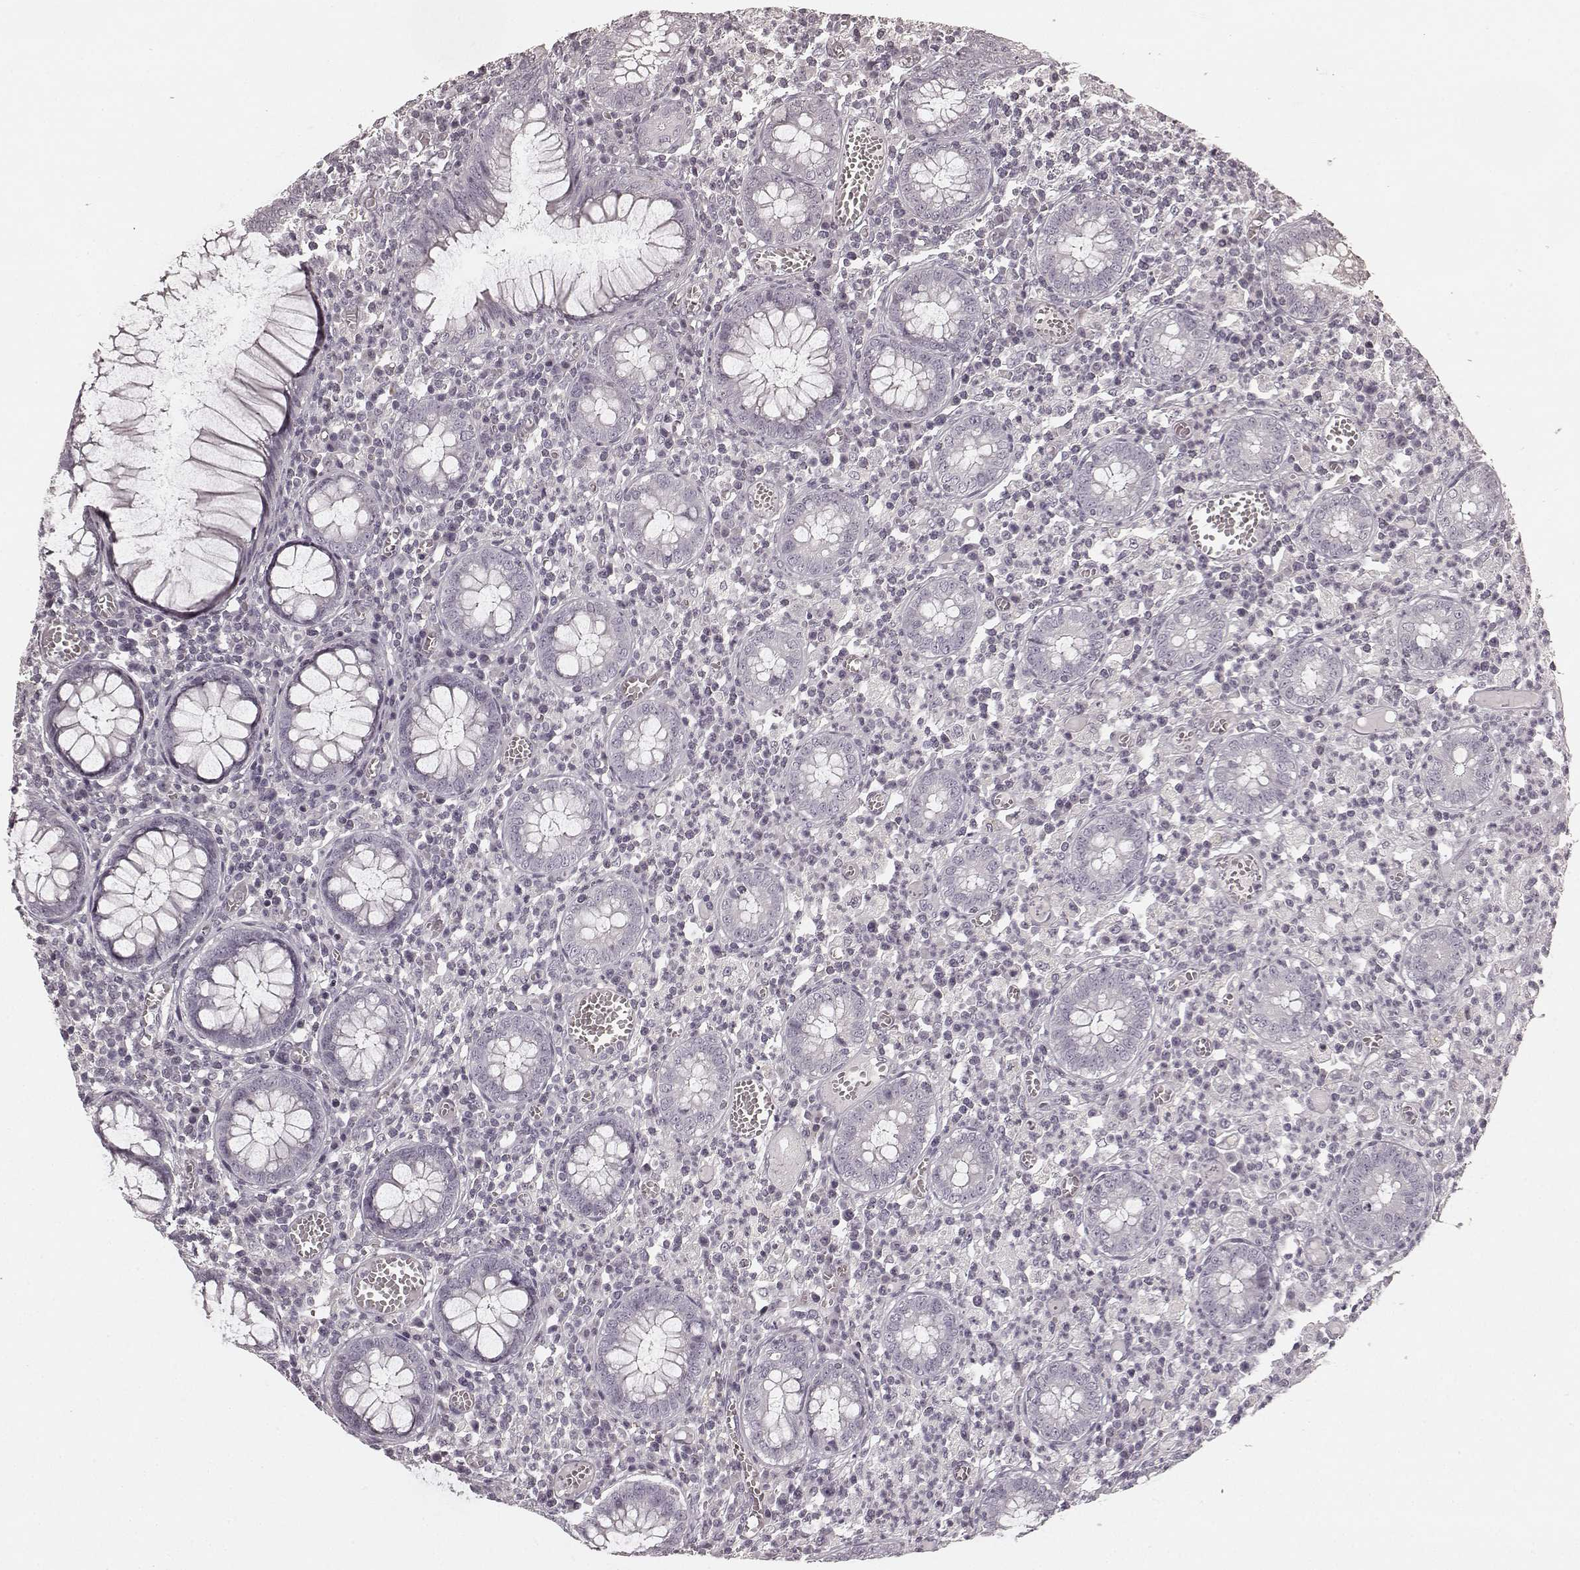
{"staining": {"intensity": "negative", "quantity": "none", "location": "none"}, "tissue": "colorectal cancer", "cell_type": "Tumor cells", "image_type": "cancer", "snomed": [{"axis": "morphology", "description": "Normal tissue, NOS"}, {"axis": "morphology", "description": "Adenocarcinoma, NOS"}, {"axis": "topography", "description": "Colon"}], "caption": "This is a histopathology image of immunohistochemistry staining of colorectal adenocarcinoma, which shows no expression in tumor cells.", "gene": "RIT2", "patient": {"sex": "male", "age": 65}}